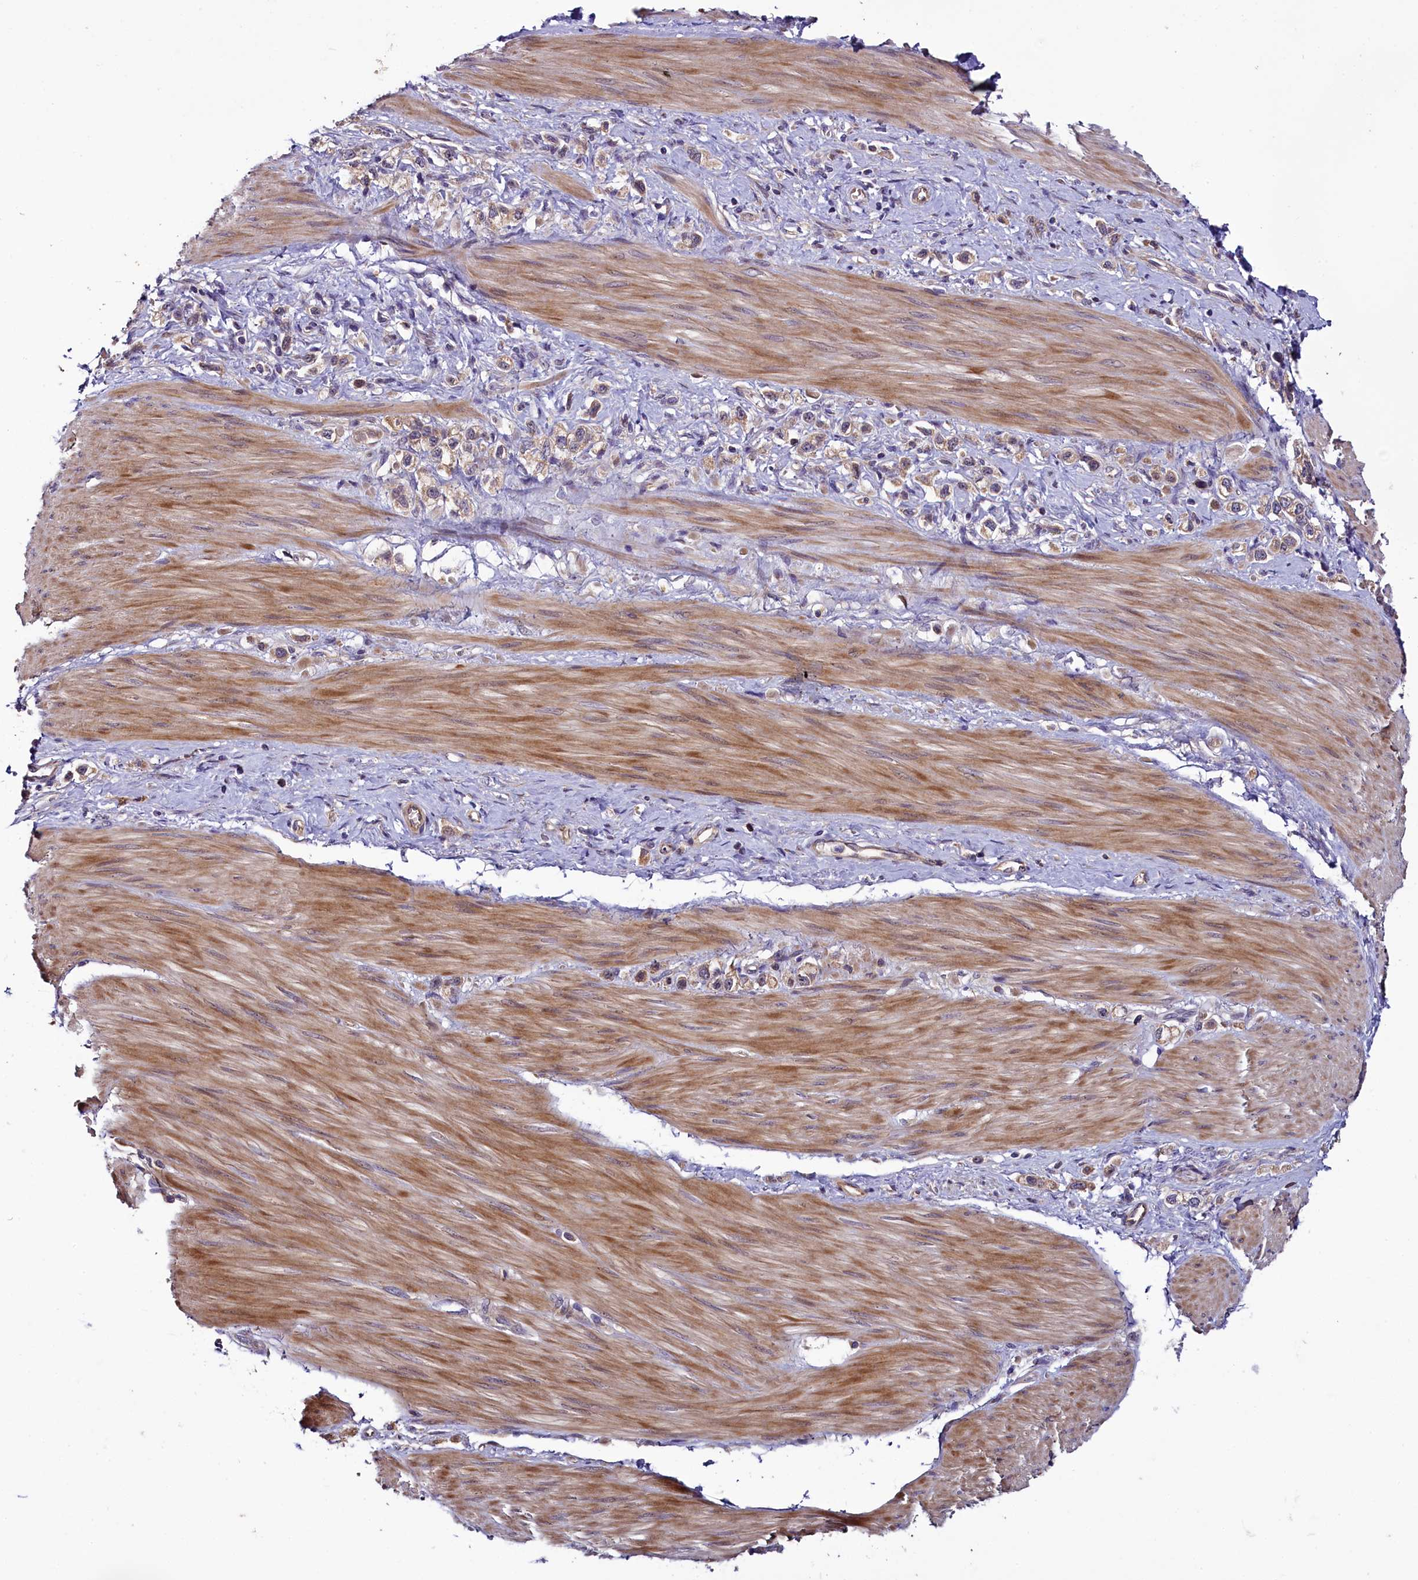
{"staining": {"intensity": "weak", "quantity": ">75%", "location": "cytoplasmic/membranous"}, "tissue": "stomach cancer", "cell_type": "Tumor cells", "image_type": "cancer", "snomed": [{"axis": "morphology", "description": "Adenocarcinoma, NOS"}, {"axis": "topography", "description": "Stomach"}], "caption": "A brown stain shows weak cytoplasmic/membranous expression of a protein in stomach cancer tumor cells. (Brightfield microscopy of DAB IHC at high magnification).", "gene": "RPUSD2", "patient": {"sex": "female", "age": 65}}